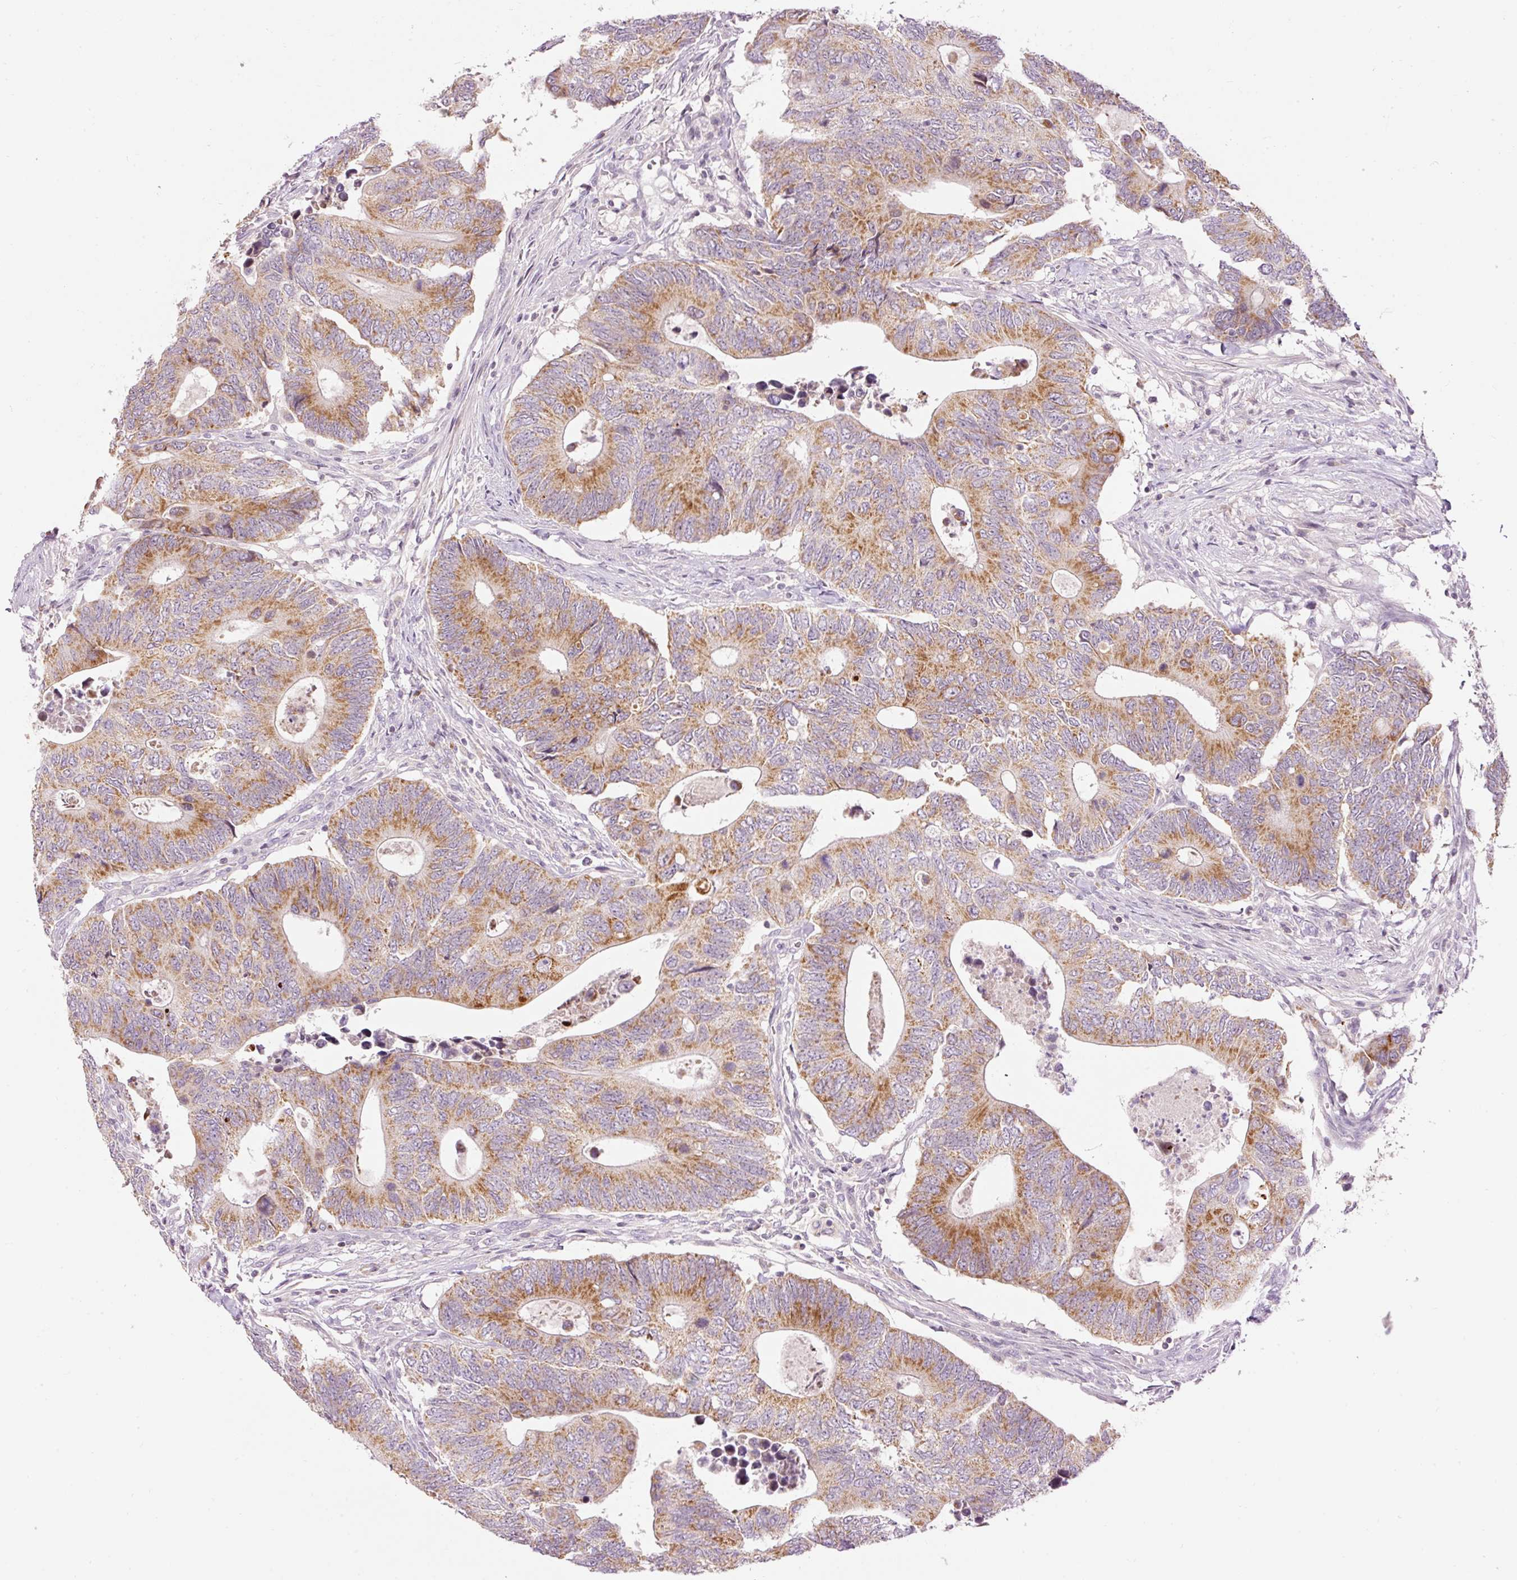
{"staining": {"intensity": "moderate", "quantity": ">75%", "location": "cytoplasmic/membranous"}, "tissue": "colorectal cancer", "cell_type": "Tumor cells", "image_type": "cancer", "snomed": [{"axis": "morphology", "description": "Adenocarcinoma, NOS"}, {"axis": "topography", "description": "Colon"}], "caption": "About >75% of tumor cells in human adenocarcinoma (colorectal) display moderate cytoplasmic/membranous protein expression as visualized by brown immunohistochemical staining.", "gene": "ABHD11", "patient": {"sex": "male", "age": 87}}